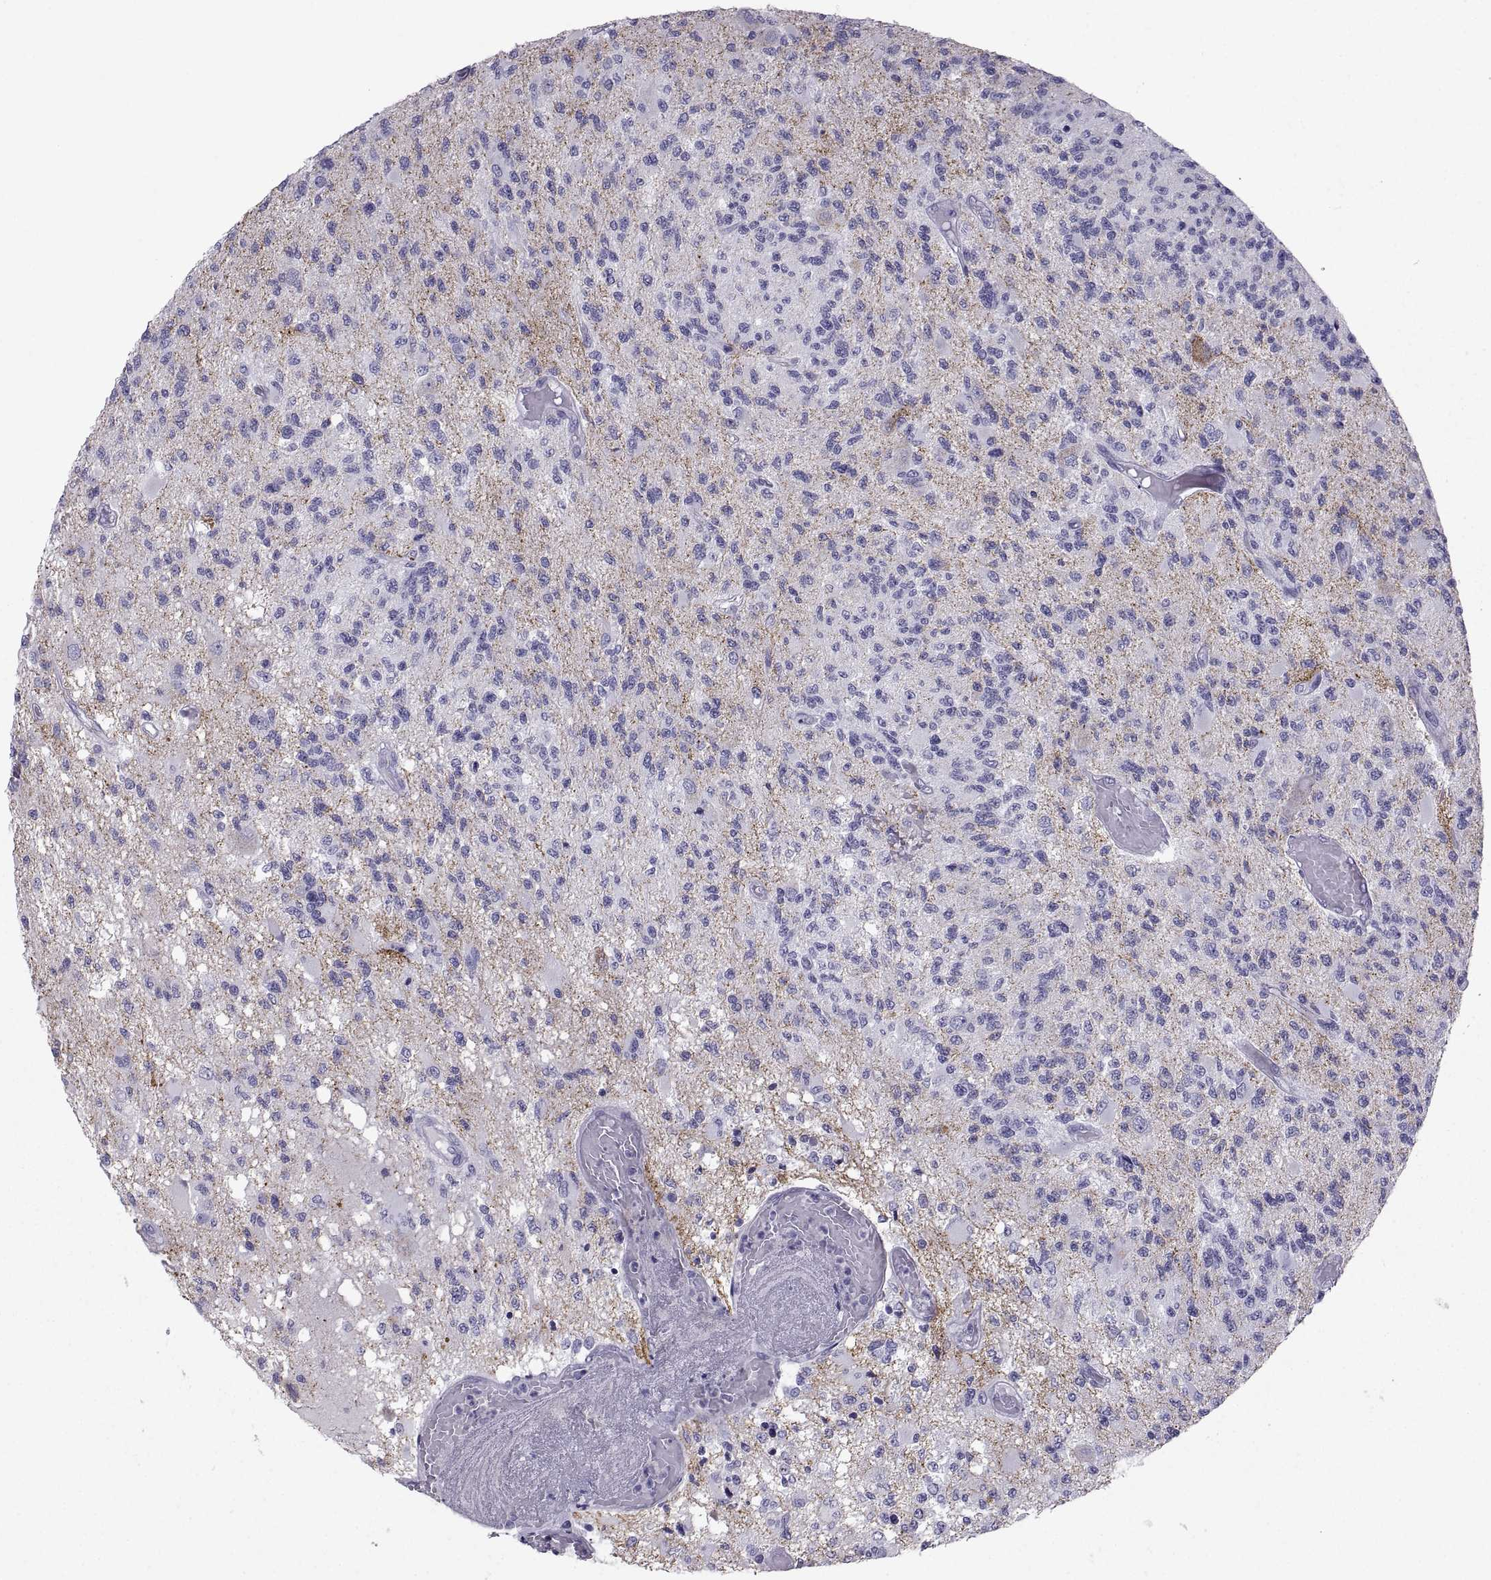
{"staining": {"intensity": "negative", "quantity": "none", "location": "none"}, "tissue": "glioma", "cell_type": "Tumor cells", "image_type": "cancer", "snomed": [{"axis": "morphology", "description": "Glioma, malignant, High grade"}, {"axis": "topography", "description": "Brain"}], "caption": "This is an immunohistochemistry image of glioma. There is no positivity in tumor cells.", "gene": "PCSK1N", "patient": {"sex": "female", "age": 63}}